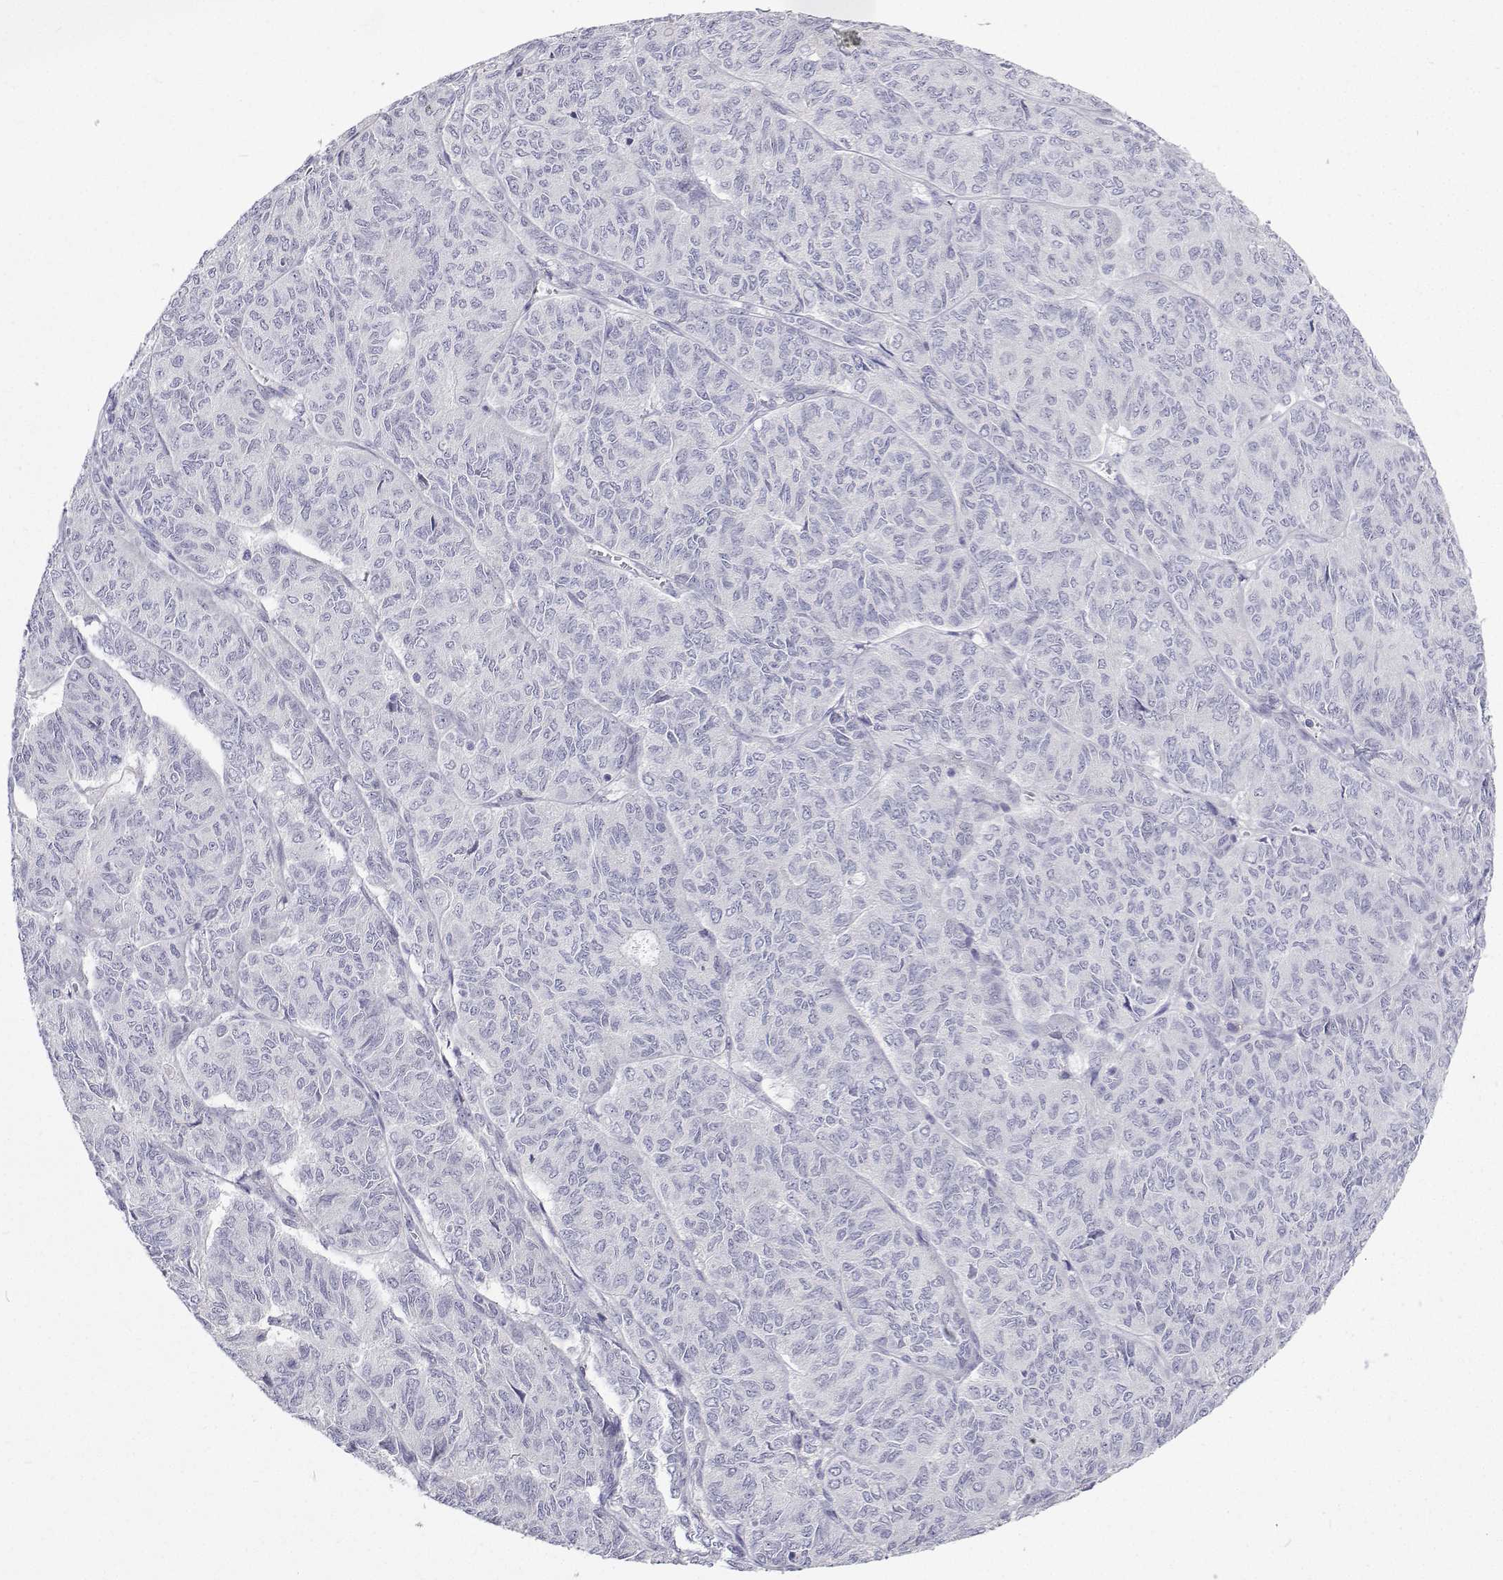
{"staining": {"intensity": "negative", "quantity": "none", "location": "none"}, "tissue": "ovarian cancer", "cell_type": "Tumor cells", "image_type": "cancer", "snomed": [{"axis": "morphology", "description": "Carcinoma, endometroid"}, {"axis": "topography", "description": "Ovary"}], "caption": "This is a image of IHC staining of endometroid carcinoma (ovarian), which shows no positivity in tumor cells.", "gene": "NCR2", "patient": {"sex": "female", "age": 80}}